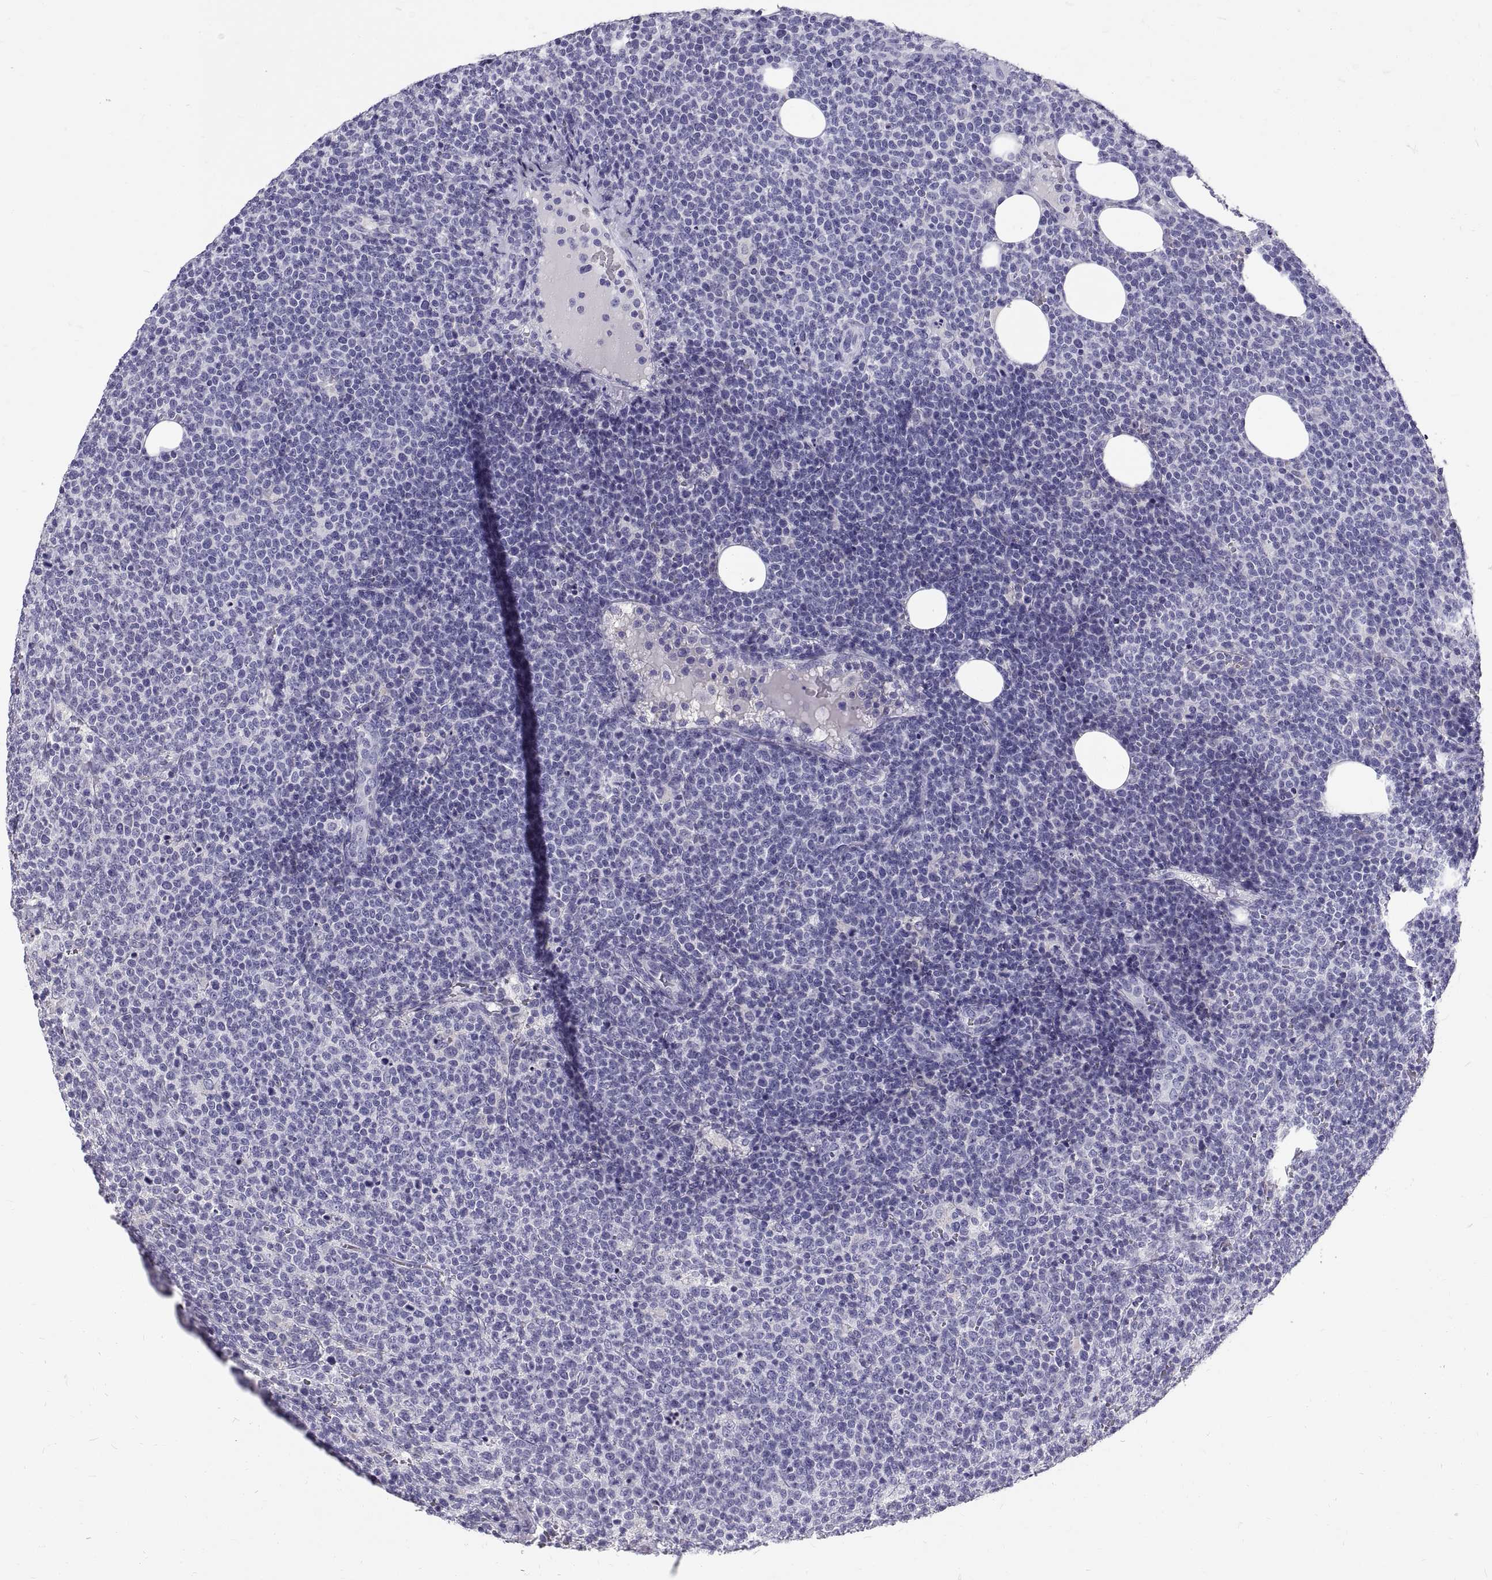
{"staining": {"intensity": "negative", "quantity": "none", "location": "none"}, "tissue": "lymphoma", "cell_type": "Tumor cells", "image_type": "cancer", "snomed": [{"axis": "morphology", "description": "Malignant lymphoma, non-Hodgkin's type, High grade"}, {"axis": "topography", "description": "Lymph node"}], "caption": "There is no significant expression in tumor cells of high-grade malignant lymphoma, non-Hodgkin's type.", "gene": "GNG12", "patient": {"sex": "male", "age": 61}}